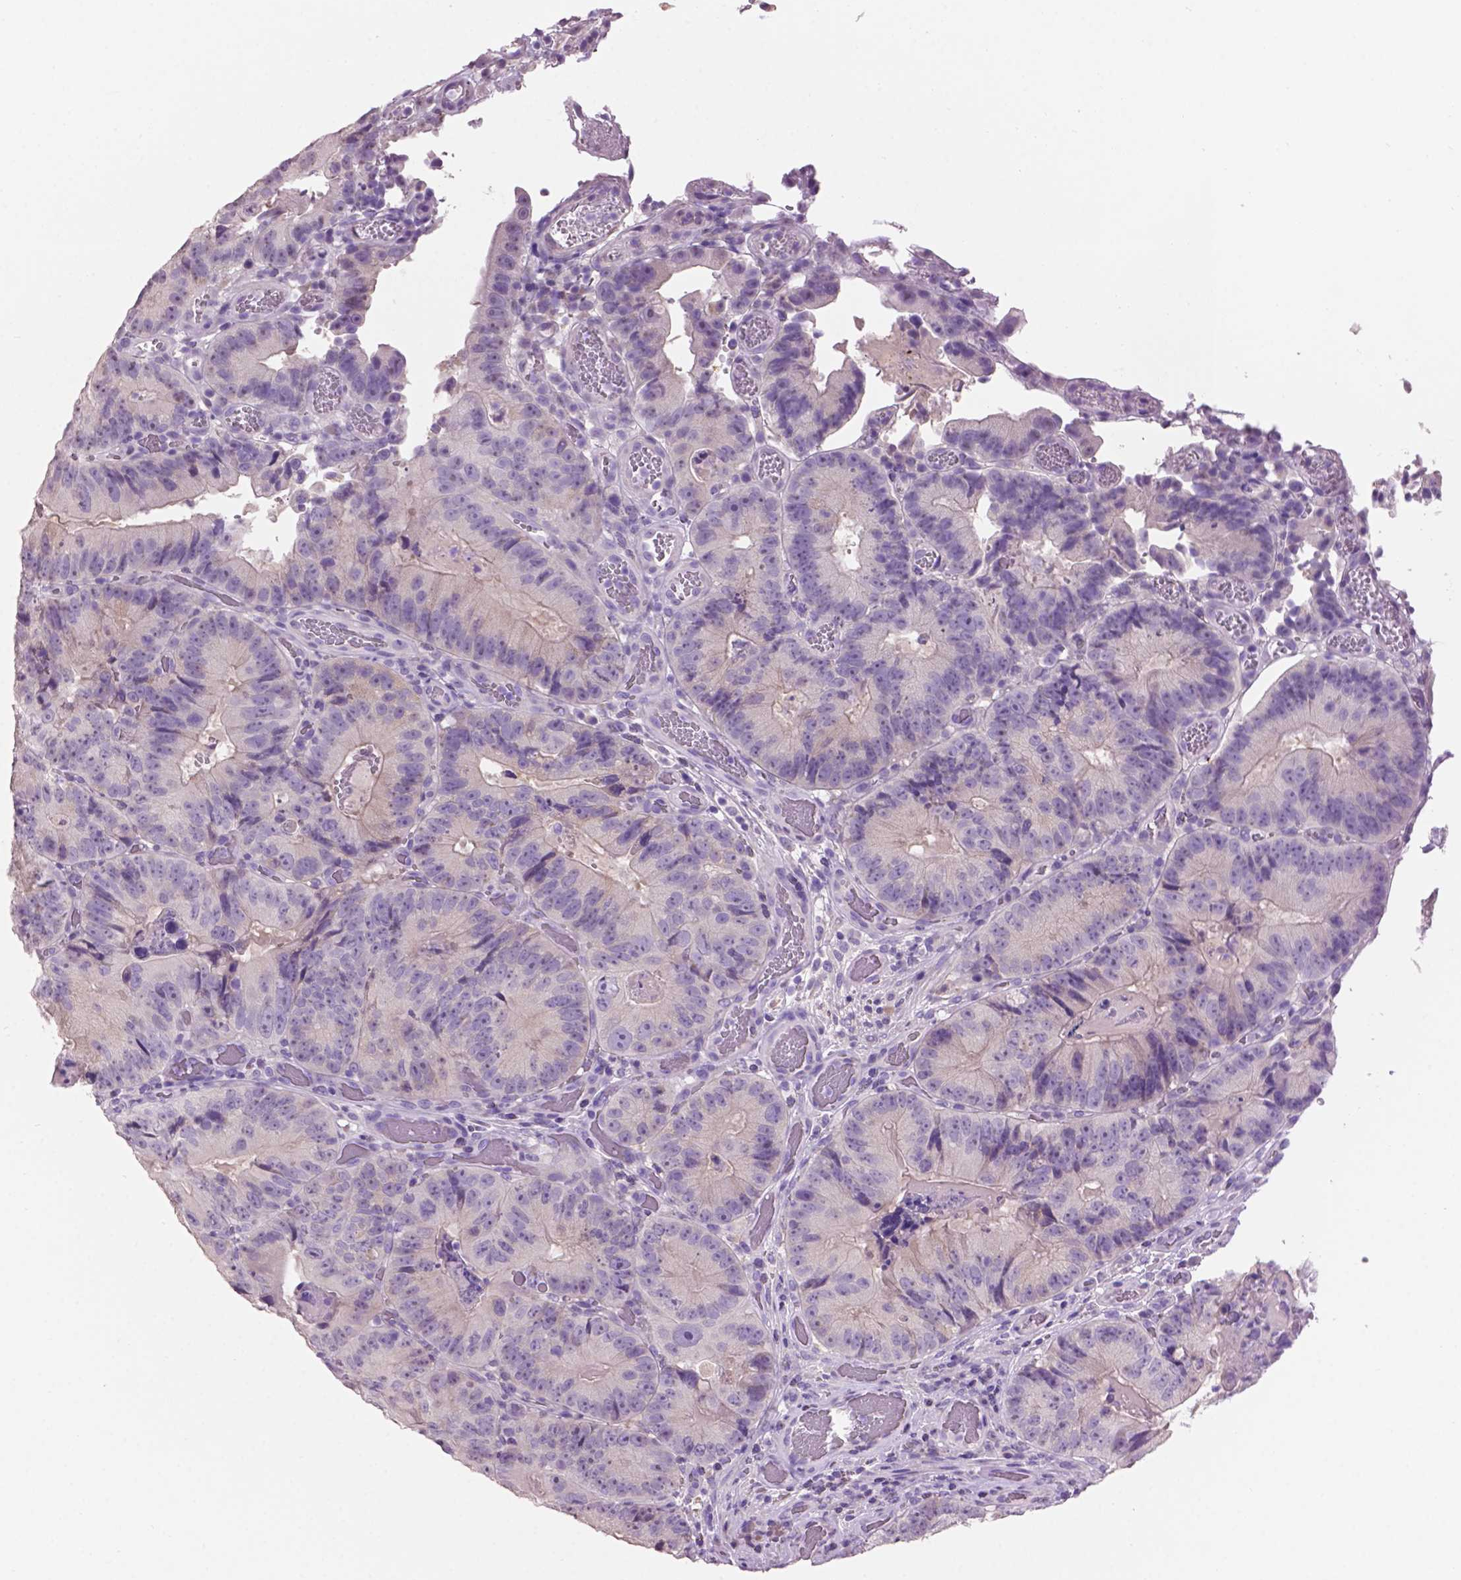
{"staining": {"intensity": "negative", "quantity": "none", "location": "none"}, "tissue": "colorectal cancer", "cell_type": "Tumor cells", "image_type": "cancer", "snomed": [{"axis": "morphology", "description": "Adenocarcinoma, NOS"}, {"axis": "topography", "description": "Colon"}], "caption": "Histopathology image shows no significant protein staining in tumor cells of colorectal adenocarcinoma.", "gene": "CRYBA4", "patient": {"sex": "female", "age": 86}}